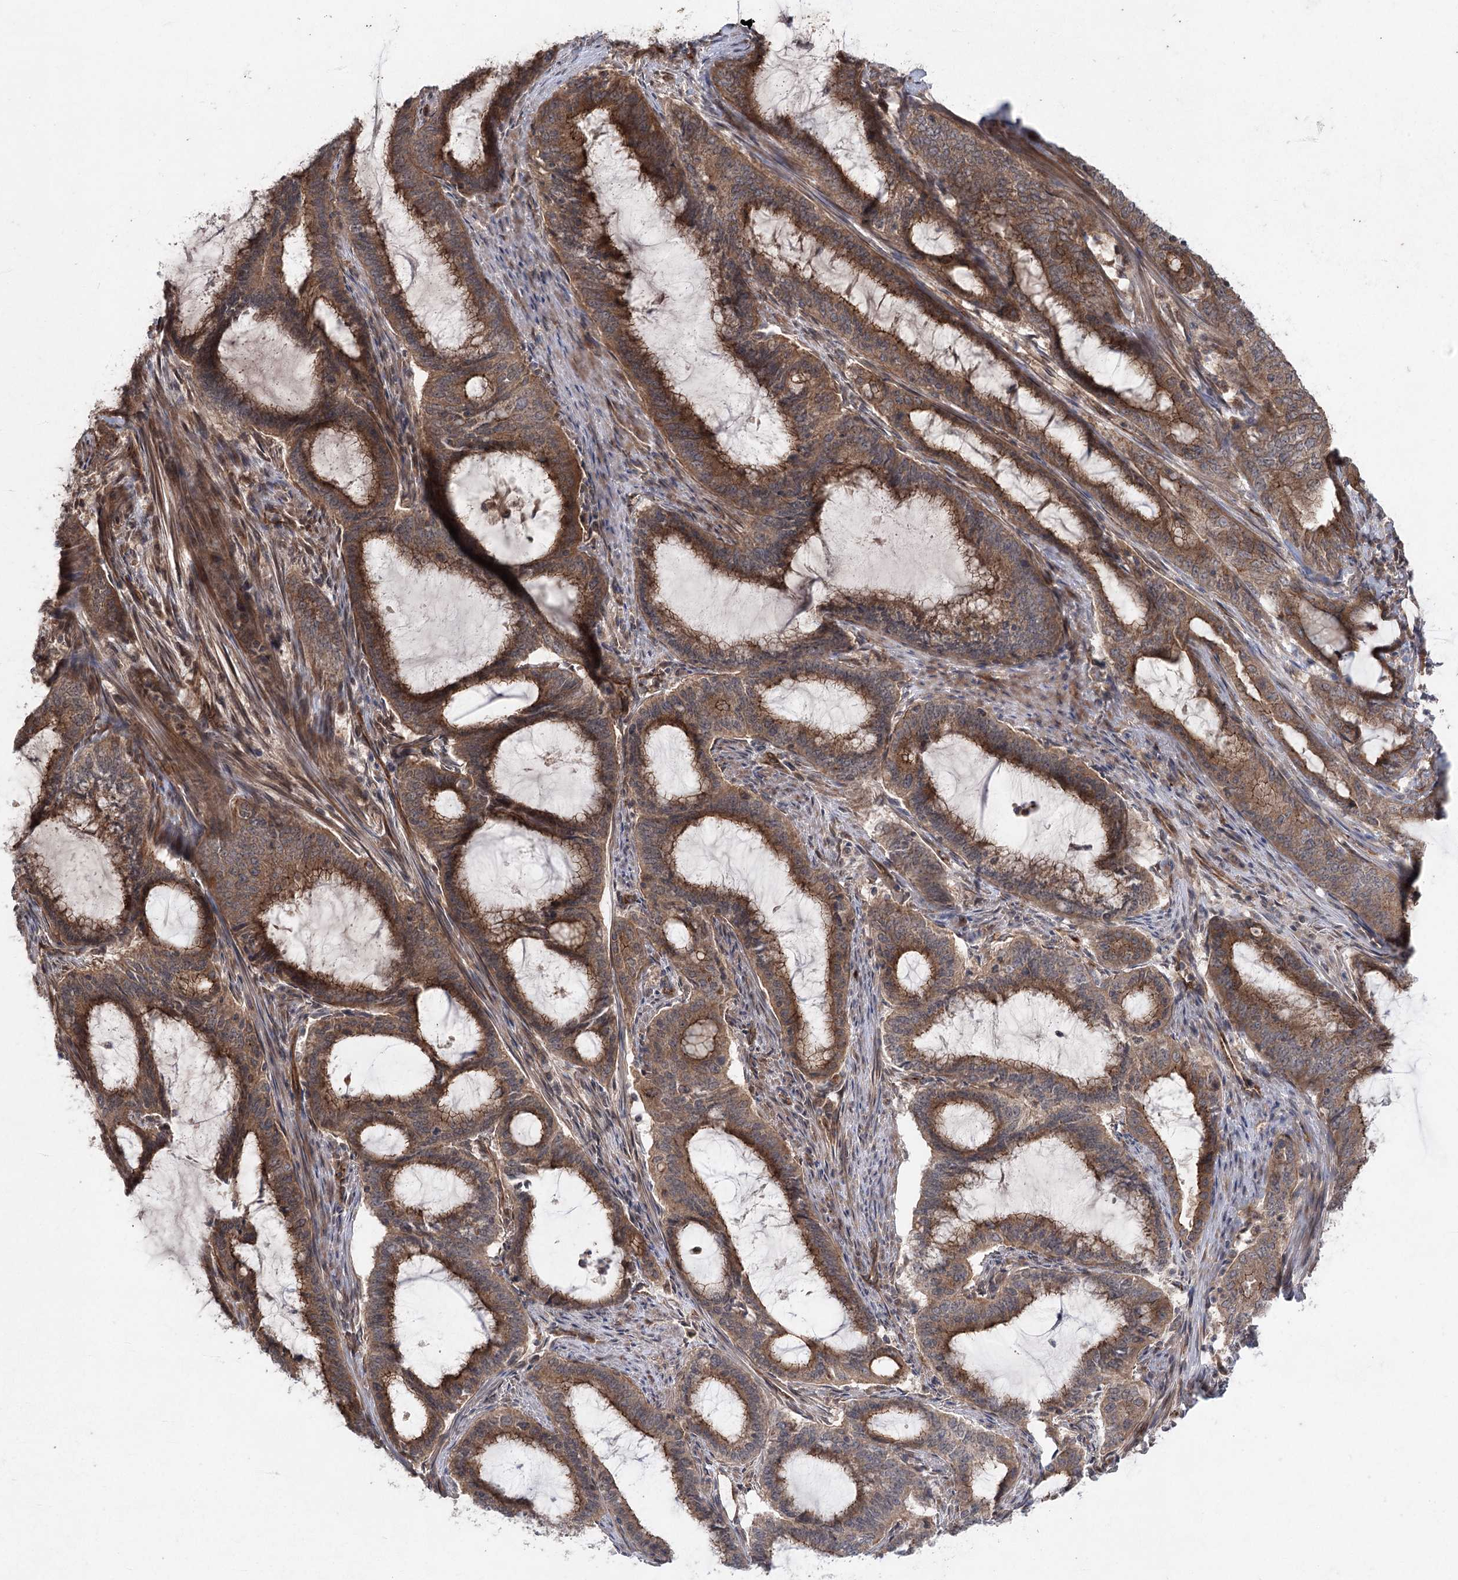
{"staining": {"intensity": "strong", "quantity": ">75%", "location": "cytoplasmic/membranous"}, "tissue": "endometrial cancer", "cell_type": "Tumor cells", "image_type": "cancer", "snomed": [{"axis": "morphology", "description": "Adenocarcinoma, NOS"}, {"axis": "topography", "description": "Endometrium"}], "caption": "Brown immunohistochemical staining in human endometrial cancer demonstrates strong cytoplasmic/membranous staining in approximately >75% of tumor cells.", "gene": "METTL24", "patient": {"sex": "female", "age": 51}}